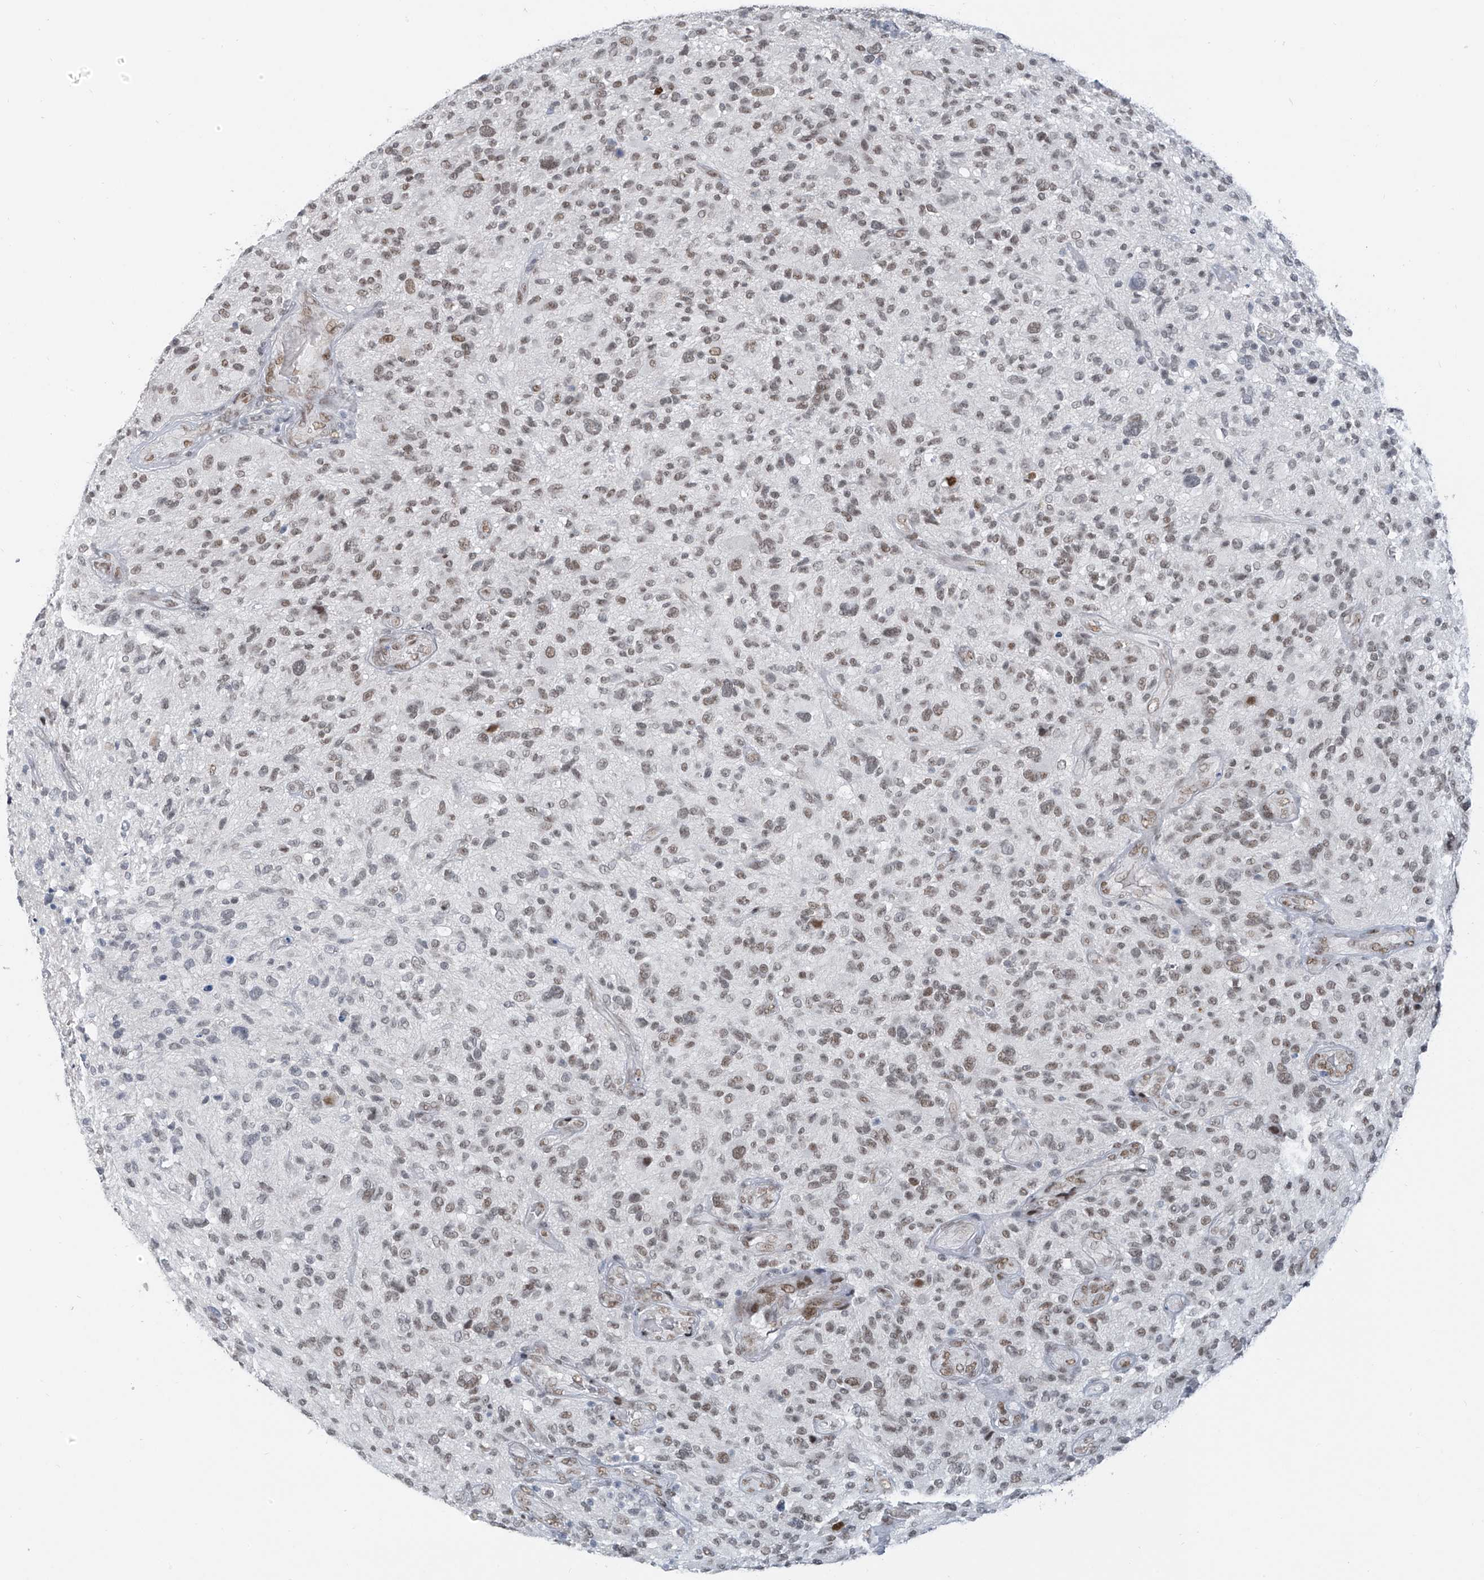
{"staining": {"intensity": "moderate", "quantity": ">75%", "location": "nuclear"}, "tissue": "glioma", "cell_type": "Tumor cells", "image_type": "cancer", "snomed": [{"axis": "morphology", "description": "Glioma, malignant, High grade"}, {"axis": "topography", "description": "Brain"}], "caption": "Approximately >75% of tumor cells in glioma display moderate nuclear protein staining as visualized by brown immunohistochemical staining.", "gene": "MCM9", "patient": {"sex": "male", "age": 47}}